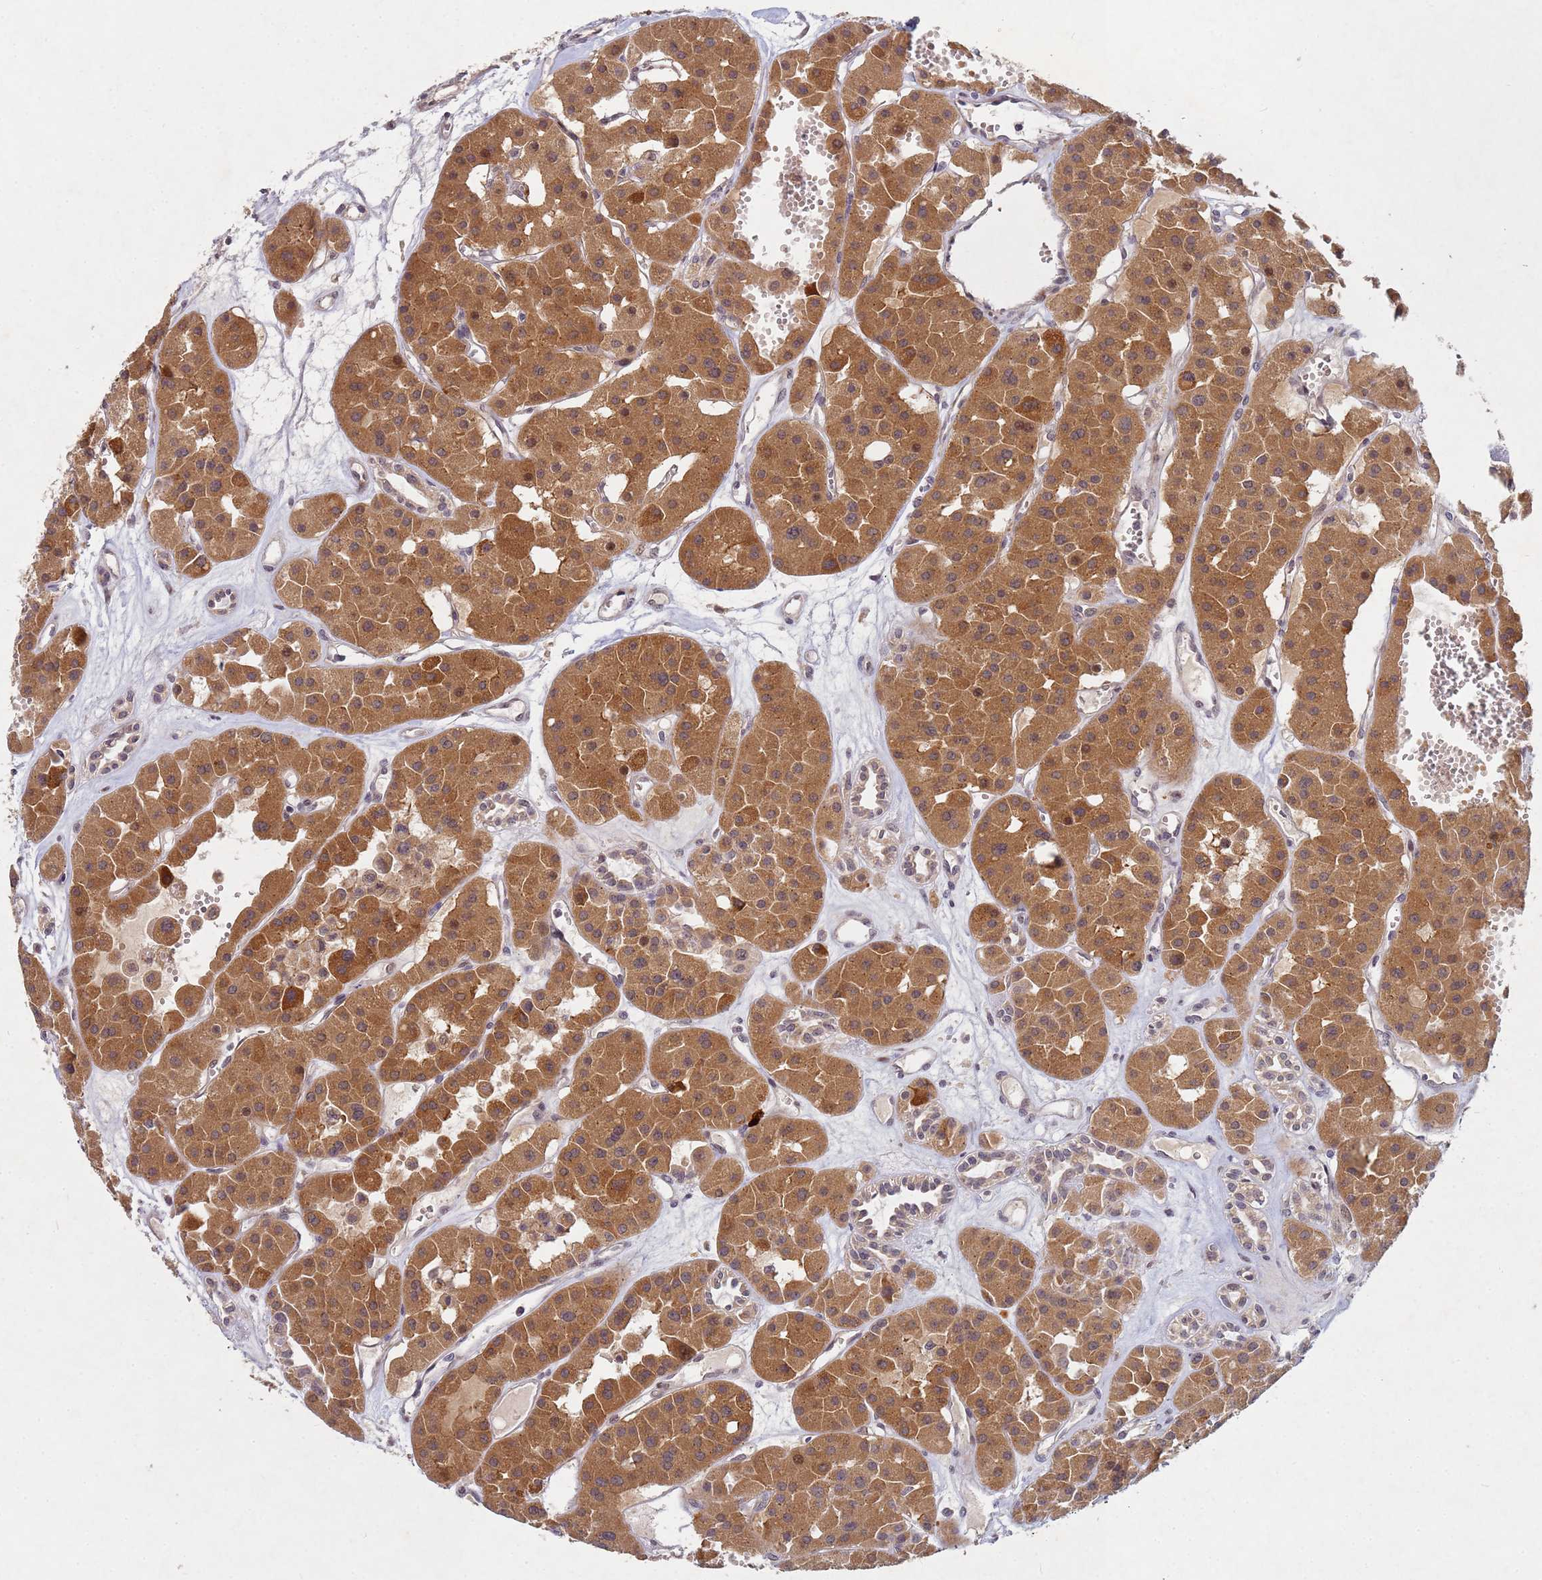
{"staining": {"intensity": "moderate", "quantity": ">75%", "location": "cytoplasmic/membranous"}, "tissue": "renal cancer", "cell_type": "Tumor cells", "image_type": "cancer", "snomed": [{"axis": "morphology", "description": "Carcinoma, NOS"}, {"axis": "topography", "description": "Kidney"}], "caption": "This photomicrograph shows renal cancer stained with immunohistochemistry (IHC) to label a protein in brown. The cytoplasmic/membranous of tumor cells show moderate positivity for the protein. Nuclei are counter-stained blue.", "gene": "TNPO2", "patient": {"sex": "female", "age": 75}}